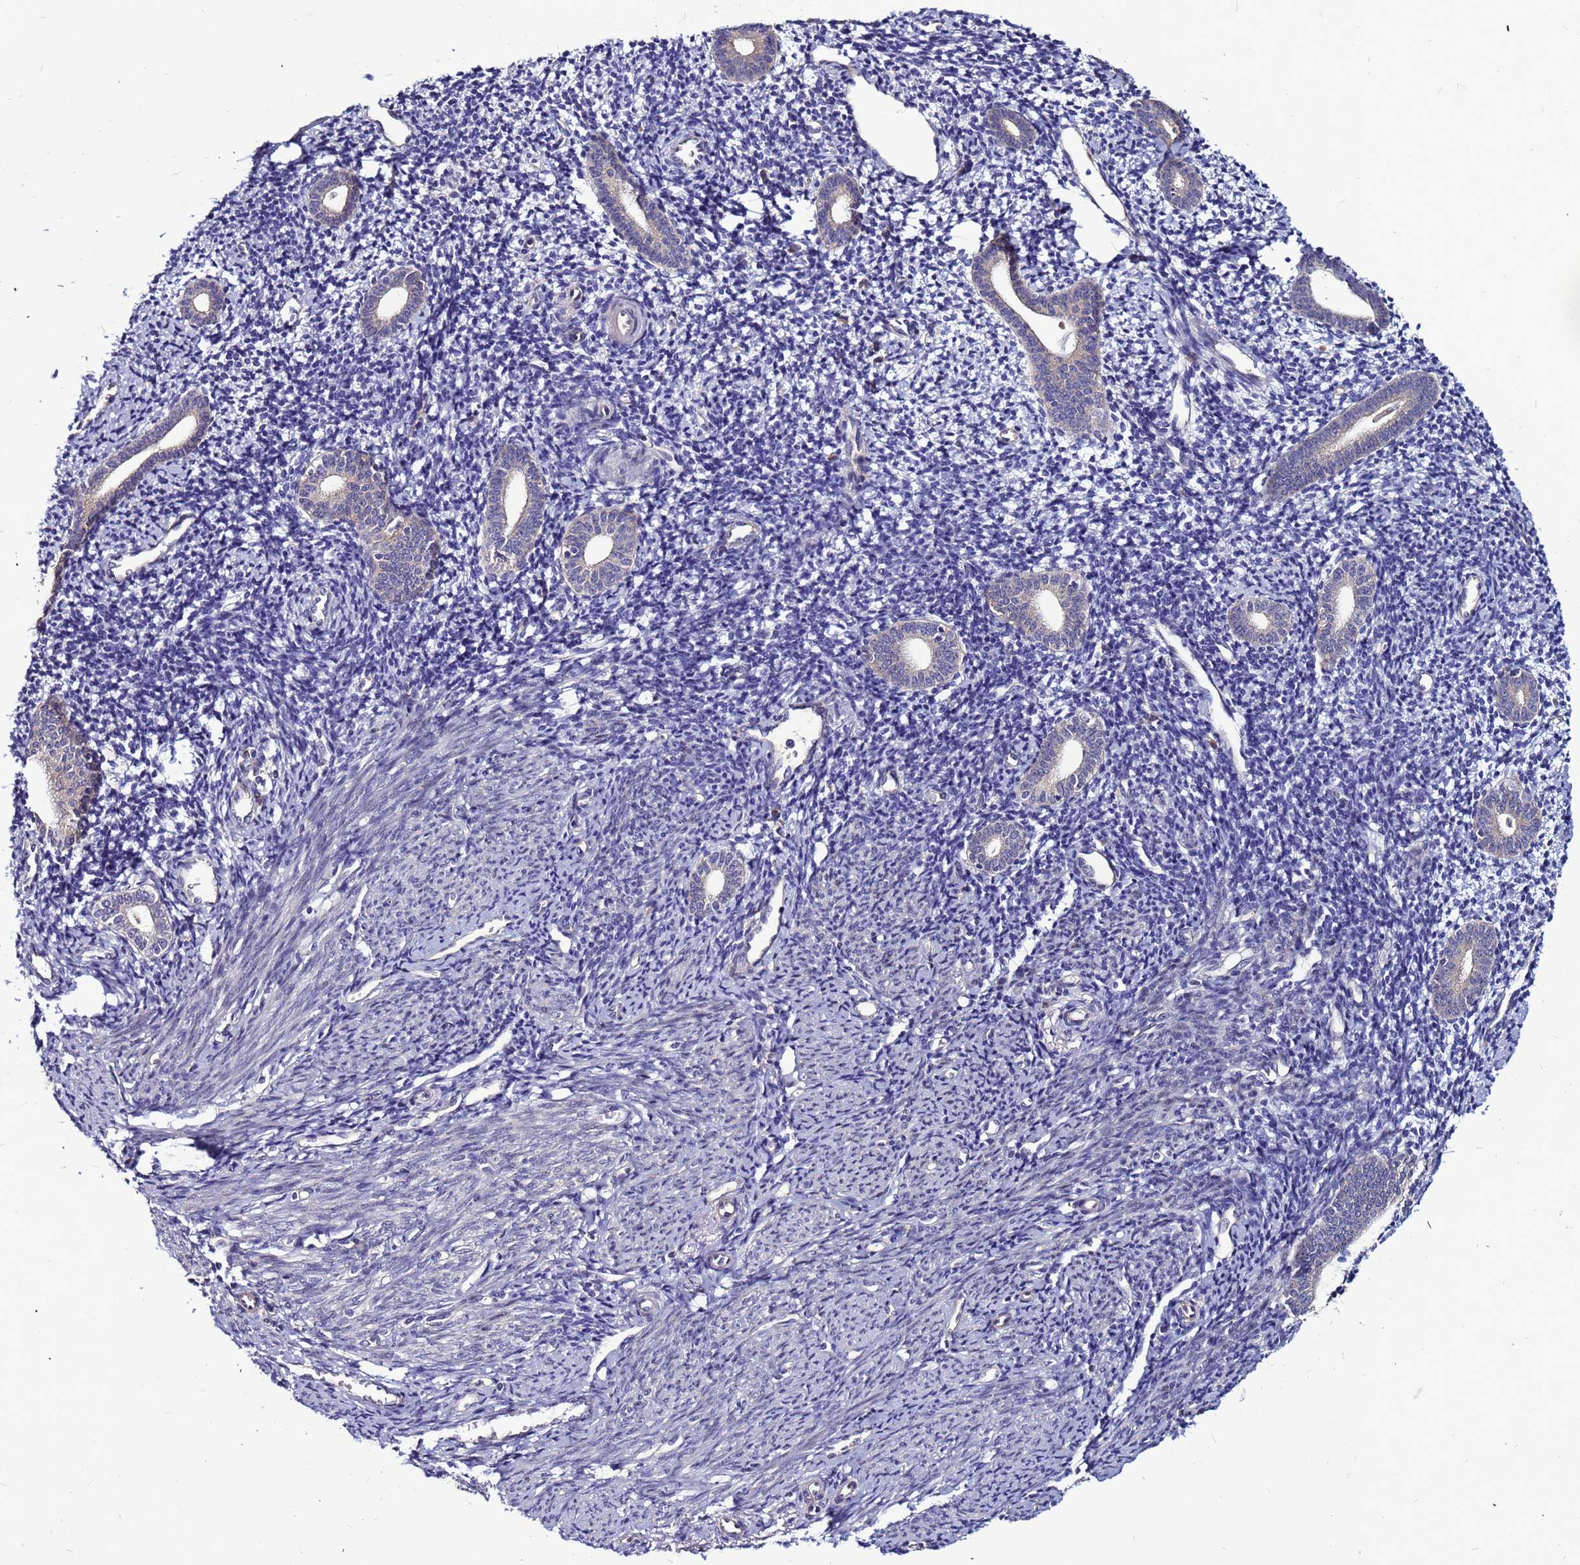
{"staining": {"intensity": "weak", "quantity": "<25%", "location": "cytoplasmic/membranous"}, "tissue": "endometrium", "cell_type": "Cells in endometrial stroma", "image_type": "normal", "snomed": [{"axis": "morphology", "description": "Normal tissue, NOS"}, {"axis": "topography", "description": "Endometrium"}], "caption": "Immunohistochemical staining of unremarkable human endometrium demonstrates no significant expression in cells in endometrial stroma. (DAB immunohistochemistry (IHC) with hematoxylin counter stain).", "gene": "GPN3", "patient": {"sex": "female", "age": 56}}